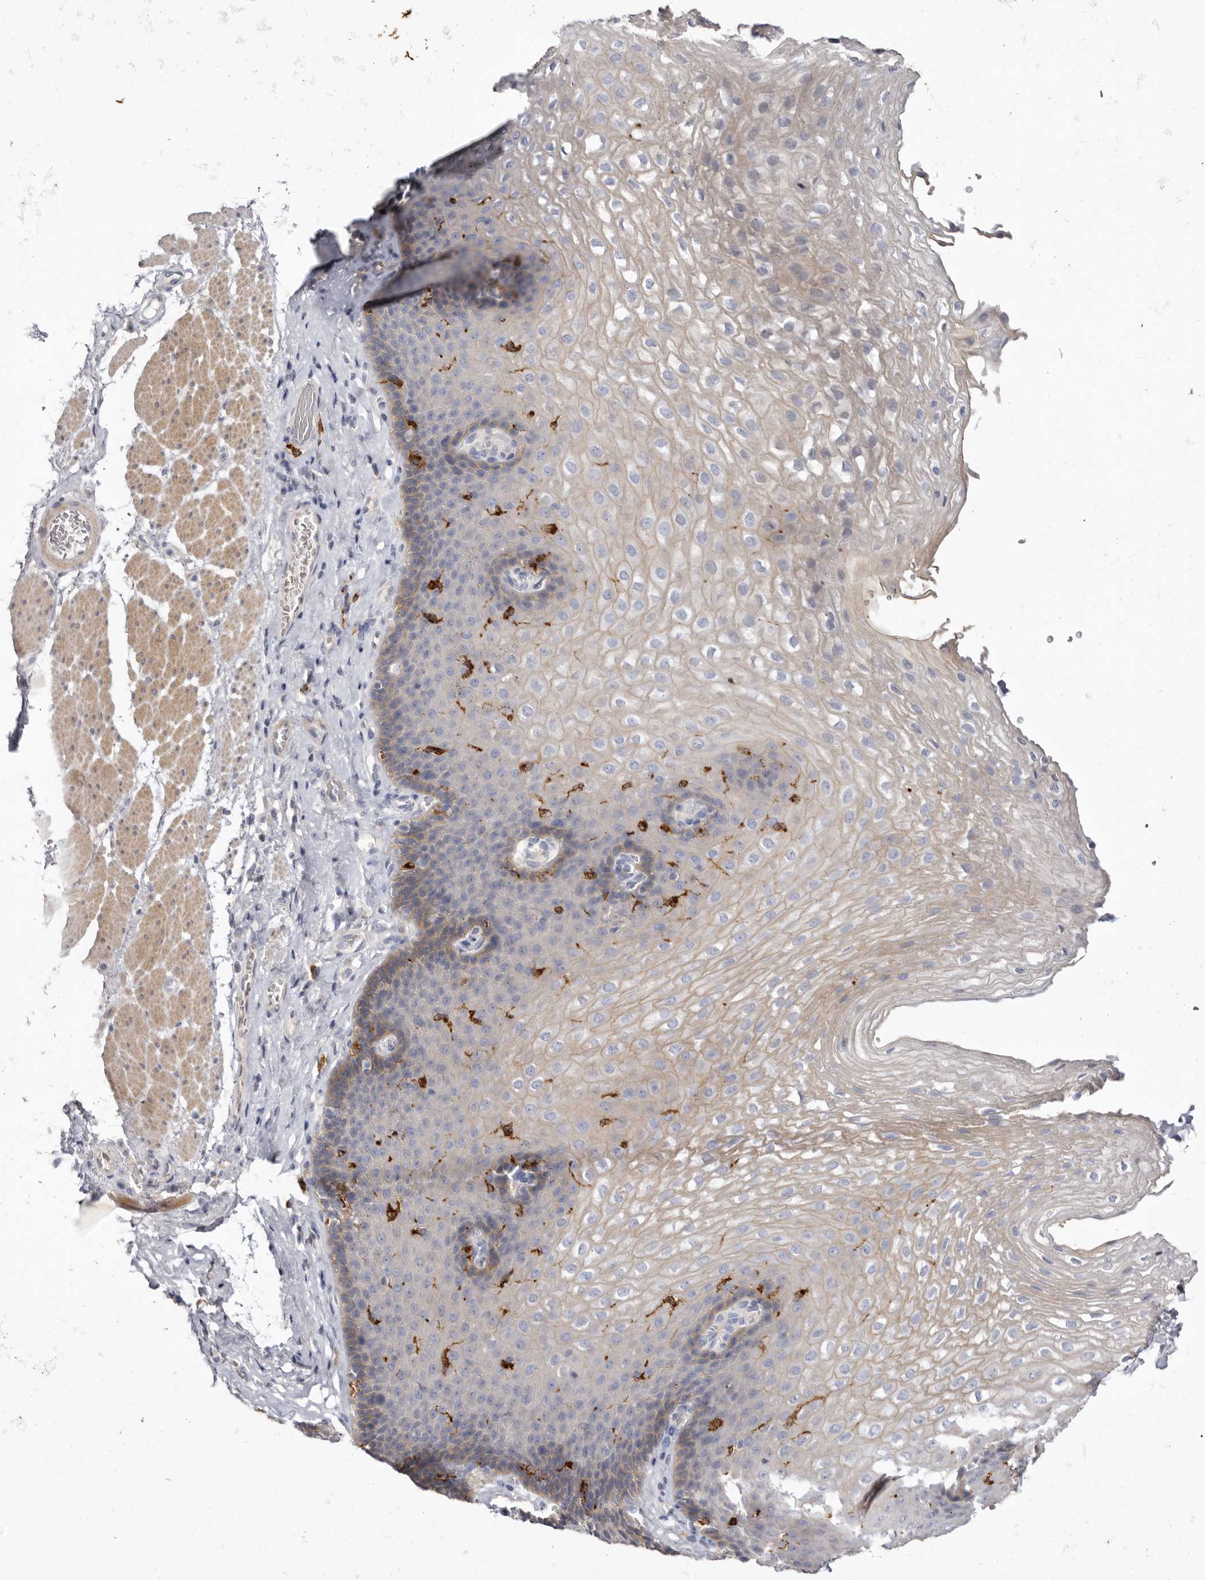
{"staining": {"intensity": "weak", "quantity": "<25%", "location": "cytoplasmic/membranous"}, "tissue": "esophagus", "cell_type": "Squamous epithelial cells", "image_type": "normal", "snomed": [{"axis": "morphology", "description": "Normal tissue, NOS"}, {"axis": "topography", "description": "Esophagus"}], "caption": "This is a photomicrograph of immunohistochemistry staining of benign esophagus, which shows no expression in squamous epithelial cells.", "gene": "S1PR5", "patient": {"sex": "female", "age": 66}}